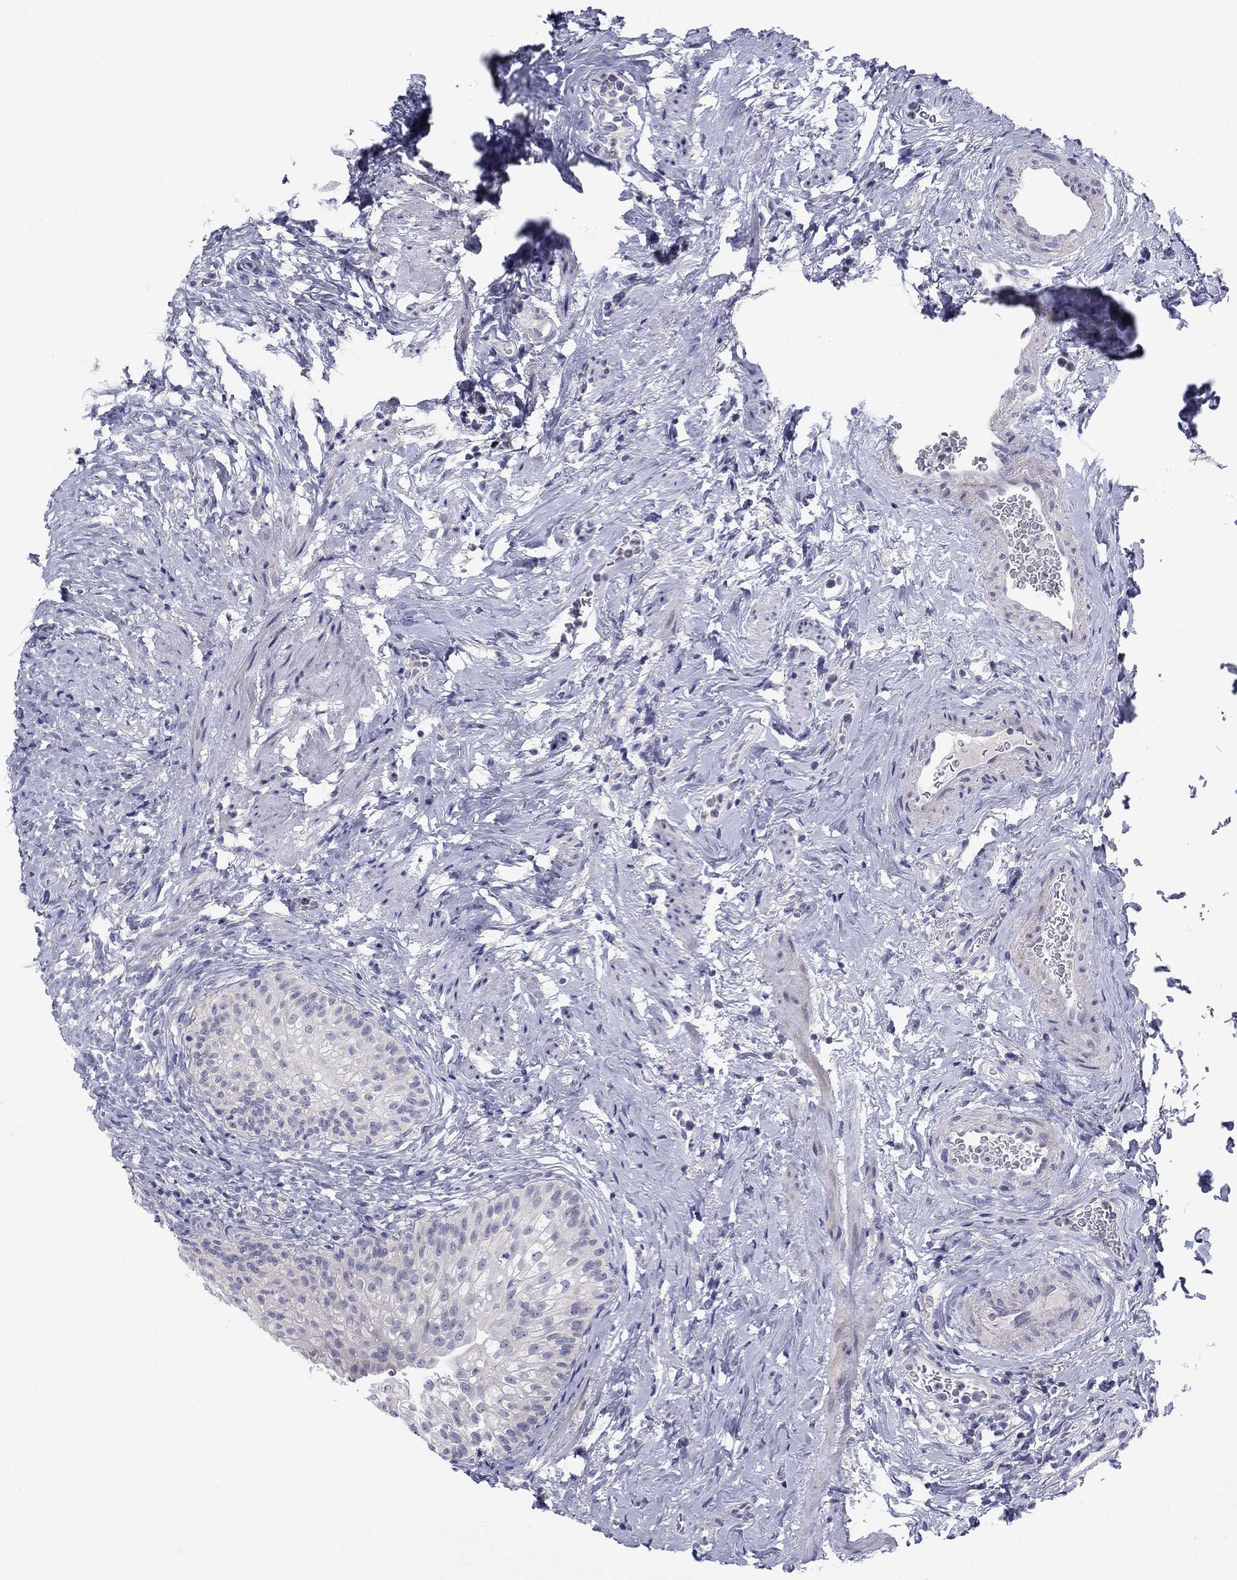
{"staining": {"intensity": "negative", "quantity": "none", "location": "none"}, "tissue": "urinary bladder", "cell_type": "Urothelial cells", "image_type": "normal", "snomed": [{"axis": "morphology", "description": "Normal tissue, NOS"}, {"axis": "topography", "description": "Urinary bladder"}], "caption": "Immunohistochemical staining of benign urinary bladder exhibits no significant staining in urothelial cells.", "gene": "CACNA1A", "patient": {"sex": "male", "age": 76}}